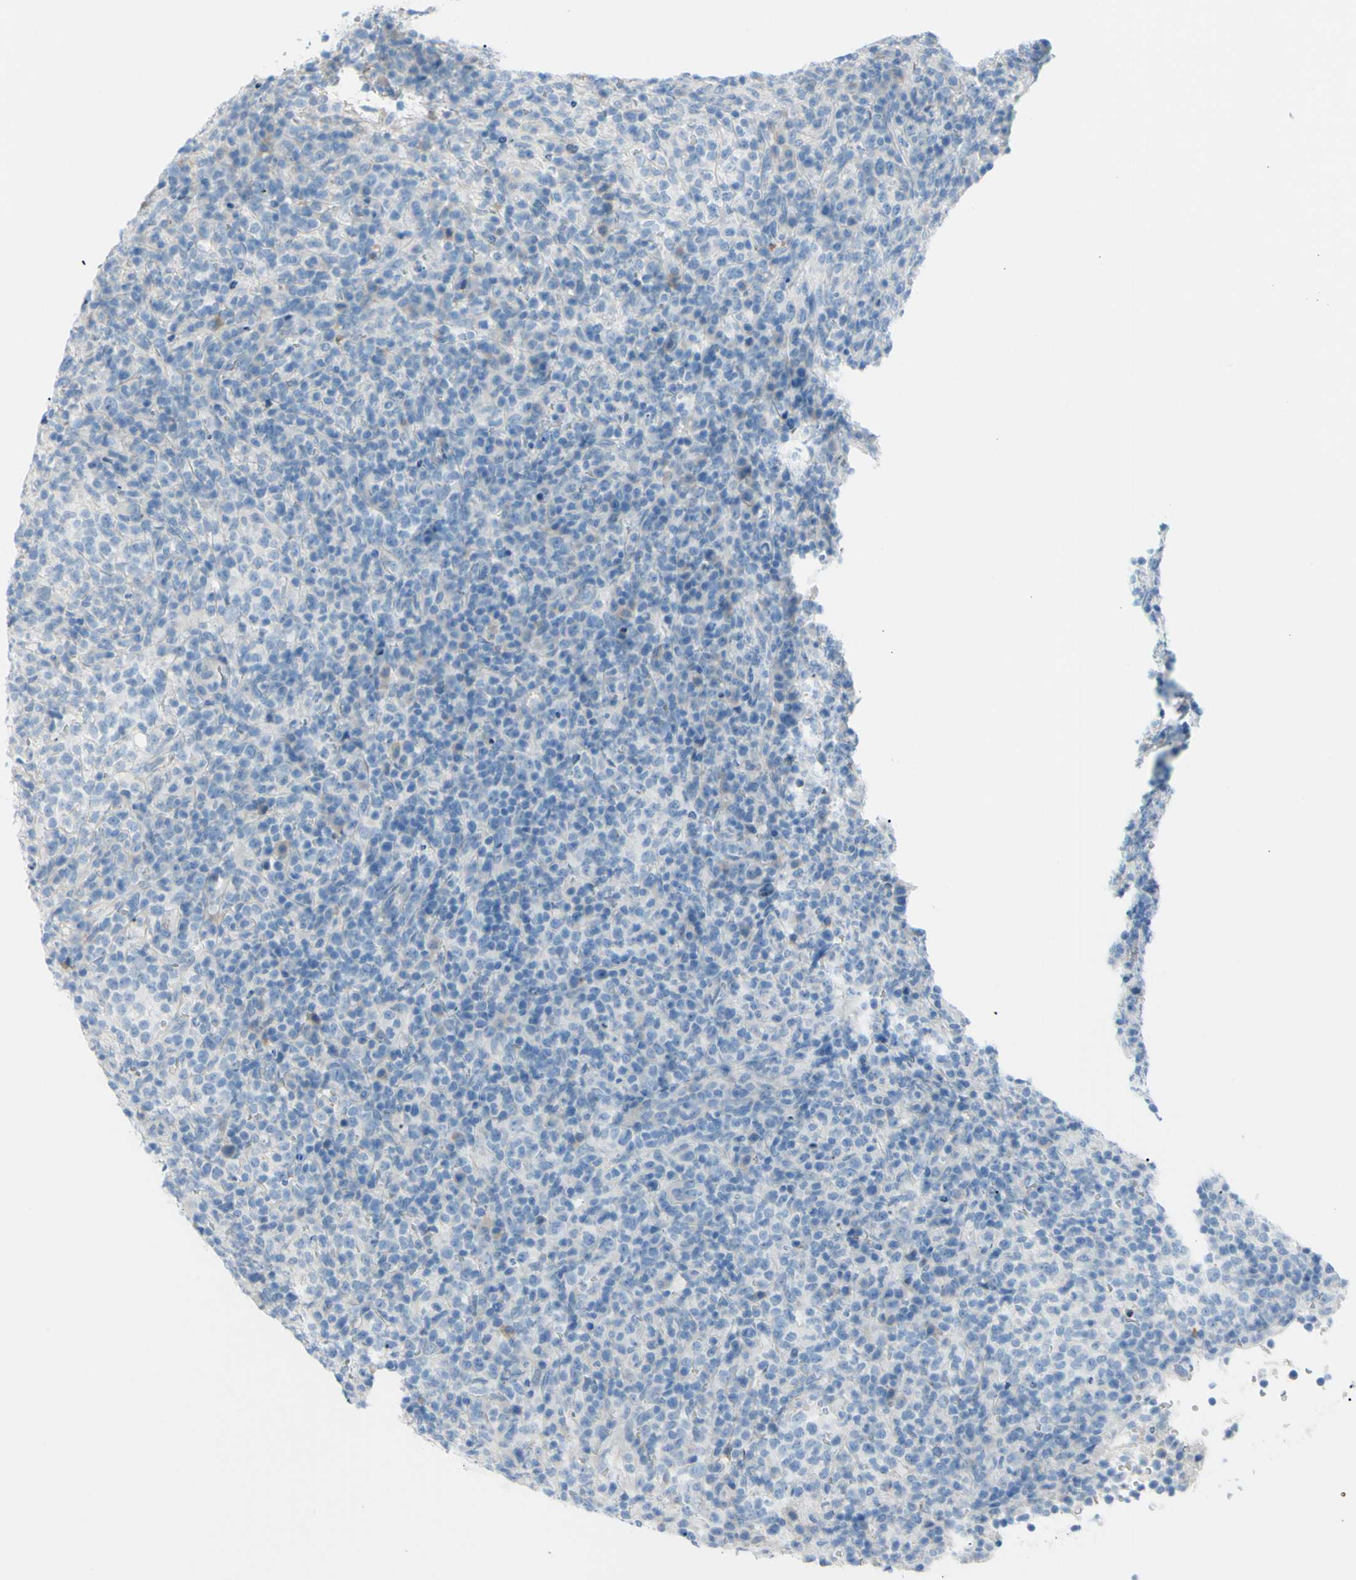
{"staining": {"intensity": "negative", "quantity": "none", "location": "none"}, "tissue": "lymphoma", "cell_type": "Tumor cells", "image_type": "cancer", "snomed": [{"axis": "morphology", "description": "Malignant lymphoma, non-Hodgkin's type, High grade"}, {"axis": "topography", "description": "Lymph node"}], "caption": "Photomicrograph shows no significant protein expression in tumor cells of lymphoma.", "gene": "TFPI2", "patient": {"sex": "female", "age": 76}}